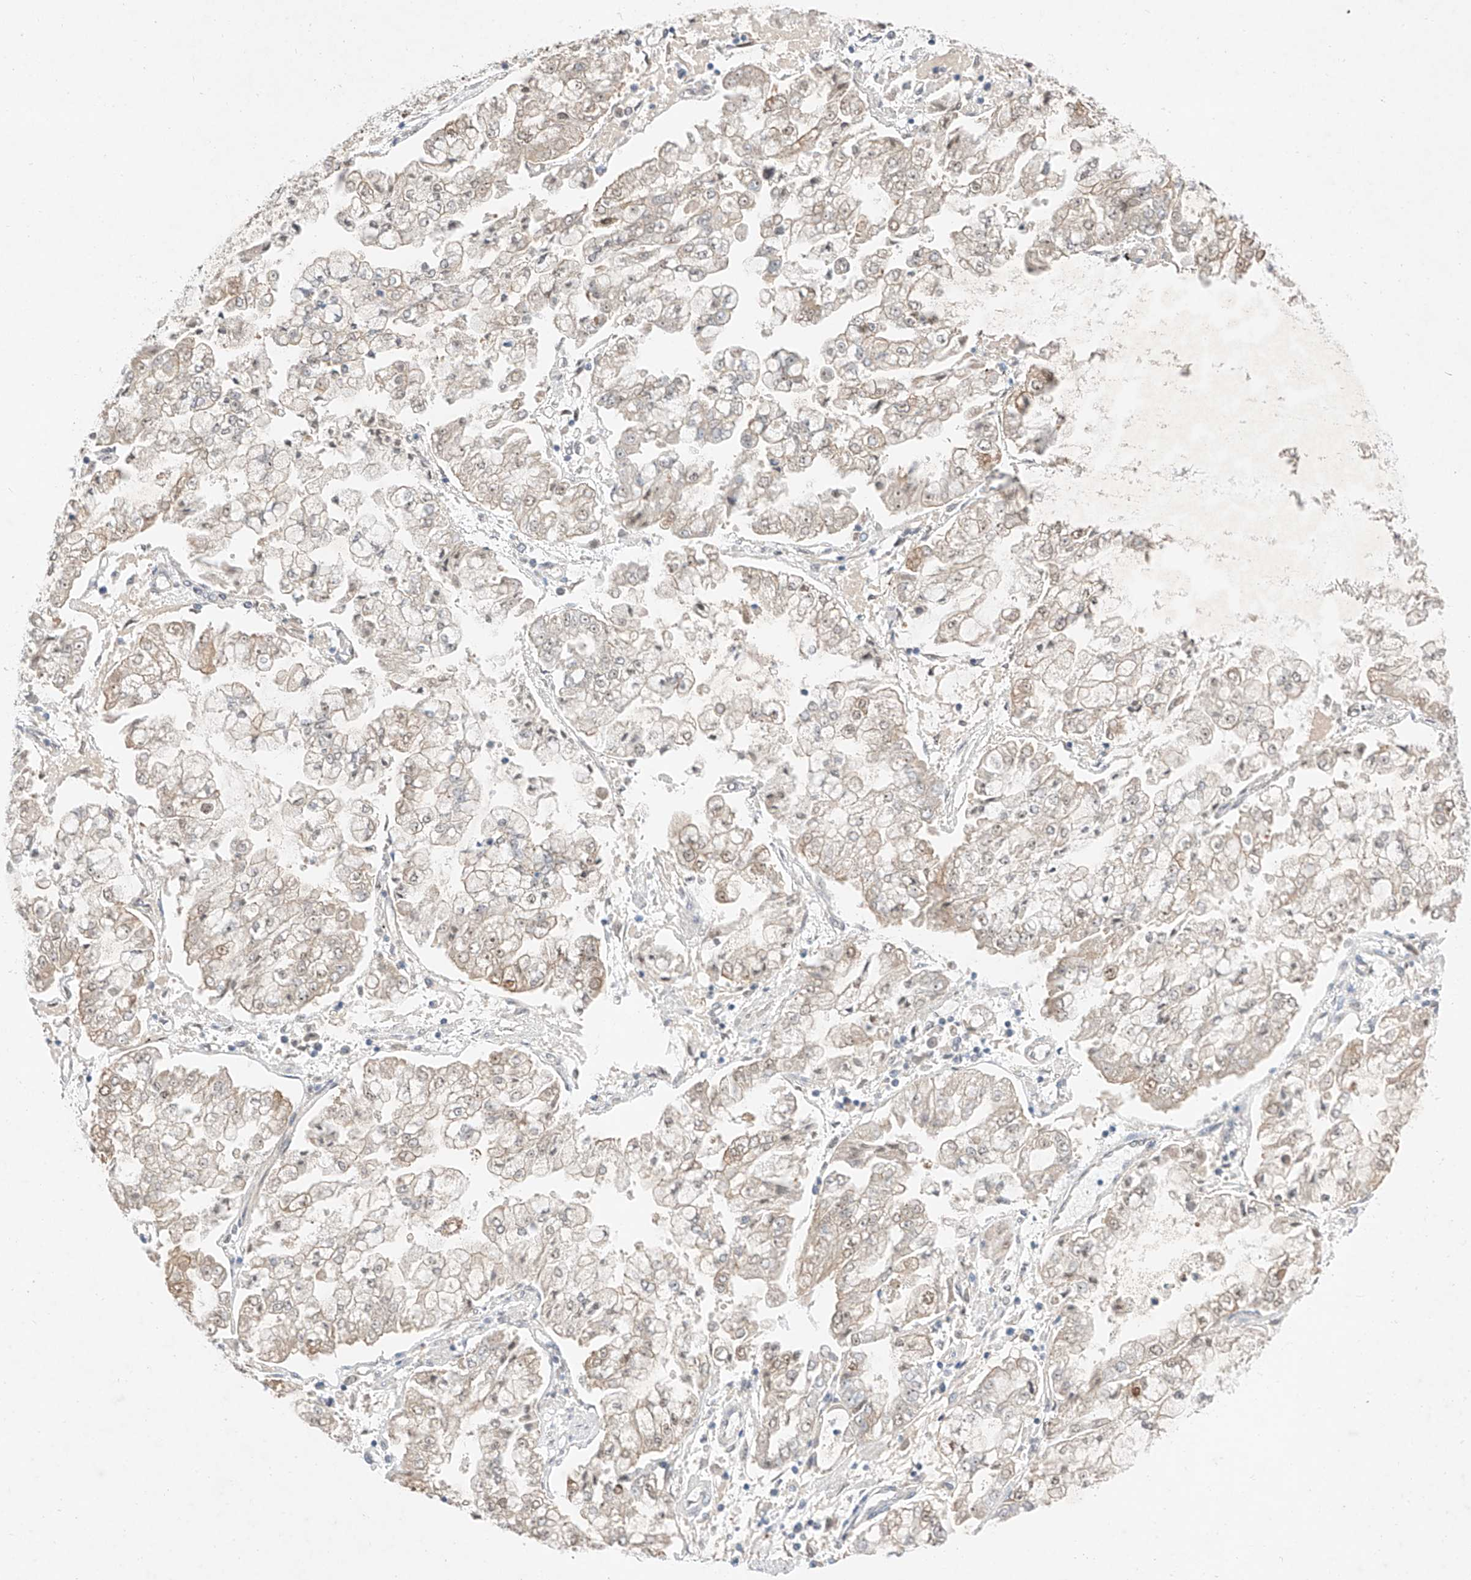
{"staining": {"intensity": "weak", "quantity": "<25%", "location": "cytoplasmic/membranous,nuclear"}, "tissue": "stomach cancer", "cell_type": "Tumor cells", "image_type": "cancer", "snomed": [{"axis": "morphology", "description": "Adenocarcinoma, NOS"}, {"axis": "topography", "description": "Stomach"}], "caption": "Stomach adenocarcinoma stained for a protein using immunohistochemistry (IHC) exhibits no expression tumor cells.", "gene": "IL22RA2", "patient": {"sex": "male", "age": 76}}